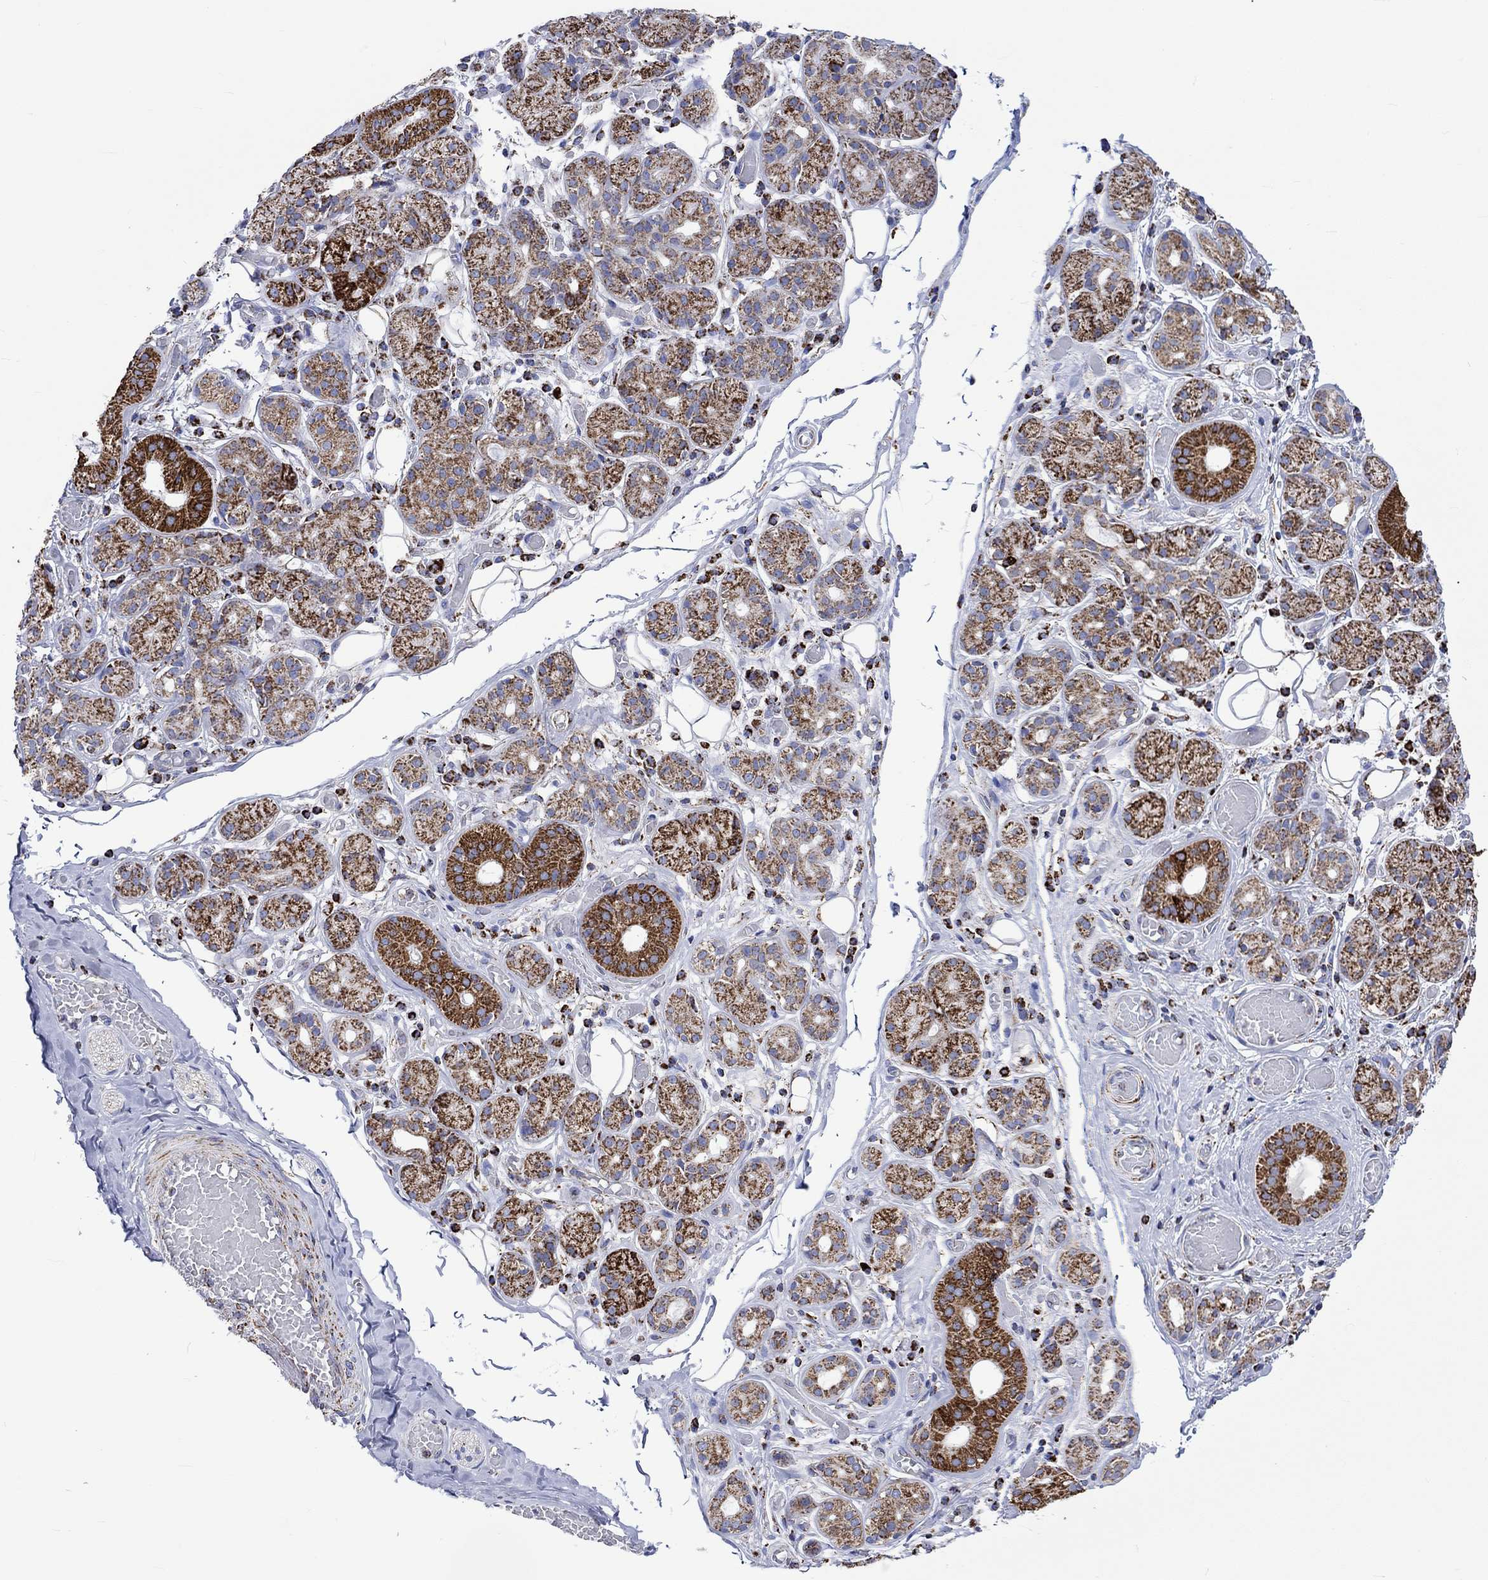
{"staining": {"intensity": "strong", "quantity": "25%-75%", "location": "cytoplasmic/membranous"}, "tissue": "salivary gland", "cell_type": "Glandular cells", "image_type": "normal", "snomed": [{"axis": "morphology", "description": "Normal tissue, NOS"}, {"axis": "topography", "description": "Salivary gland"}, {"axis": "topography", "description": "Peripheral nerve tissue"}], "caption": "Human salivary gland stained for a protein (brown) demonstrates strong cytoplasmic/membranous positive expression in about 25%-75% of glandular cells.", "gene": "RCE1", "patient": {"sex": "male", "age": 71}}